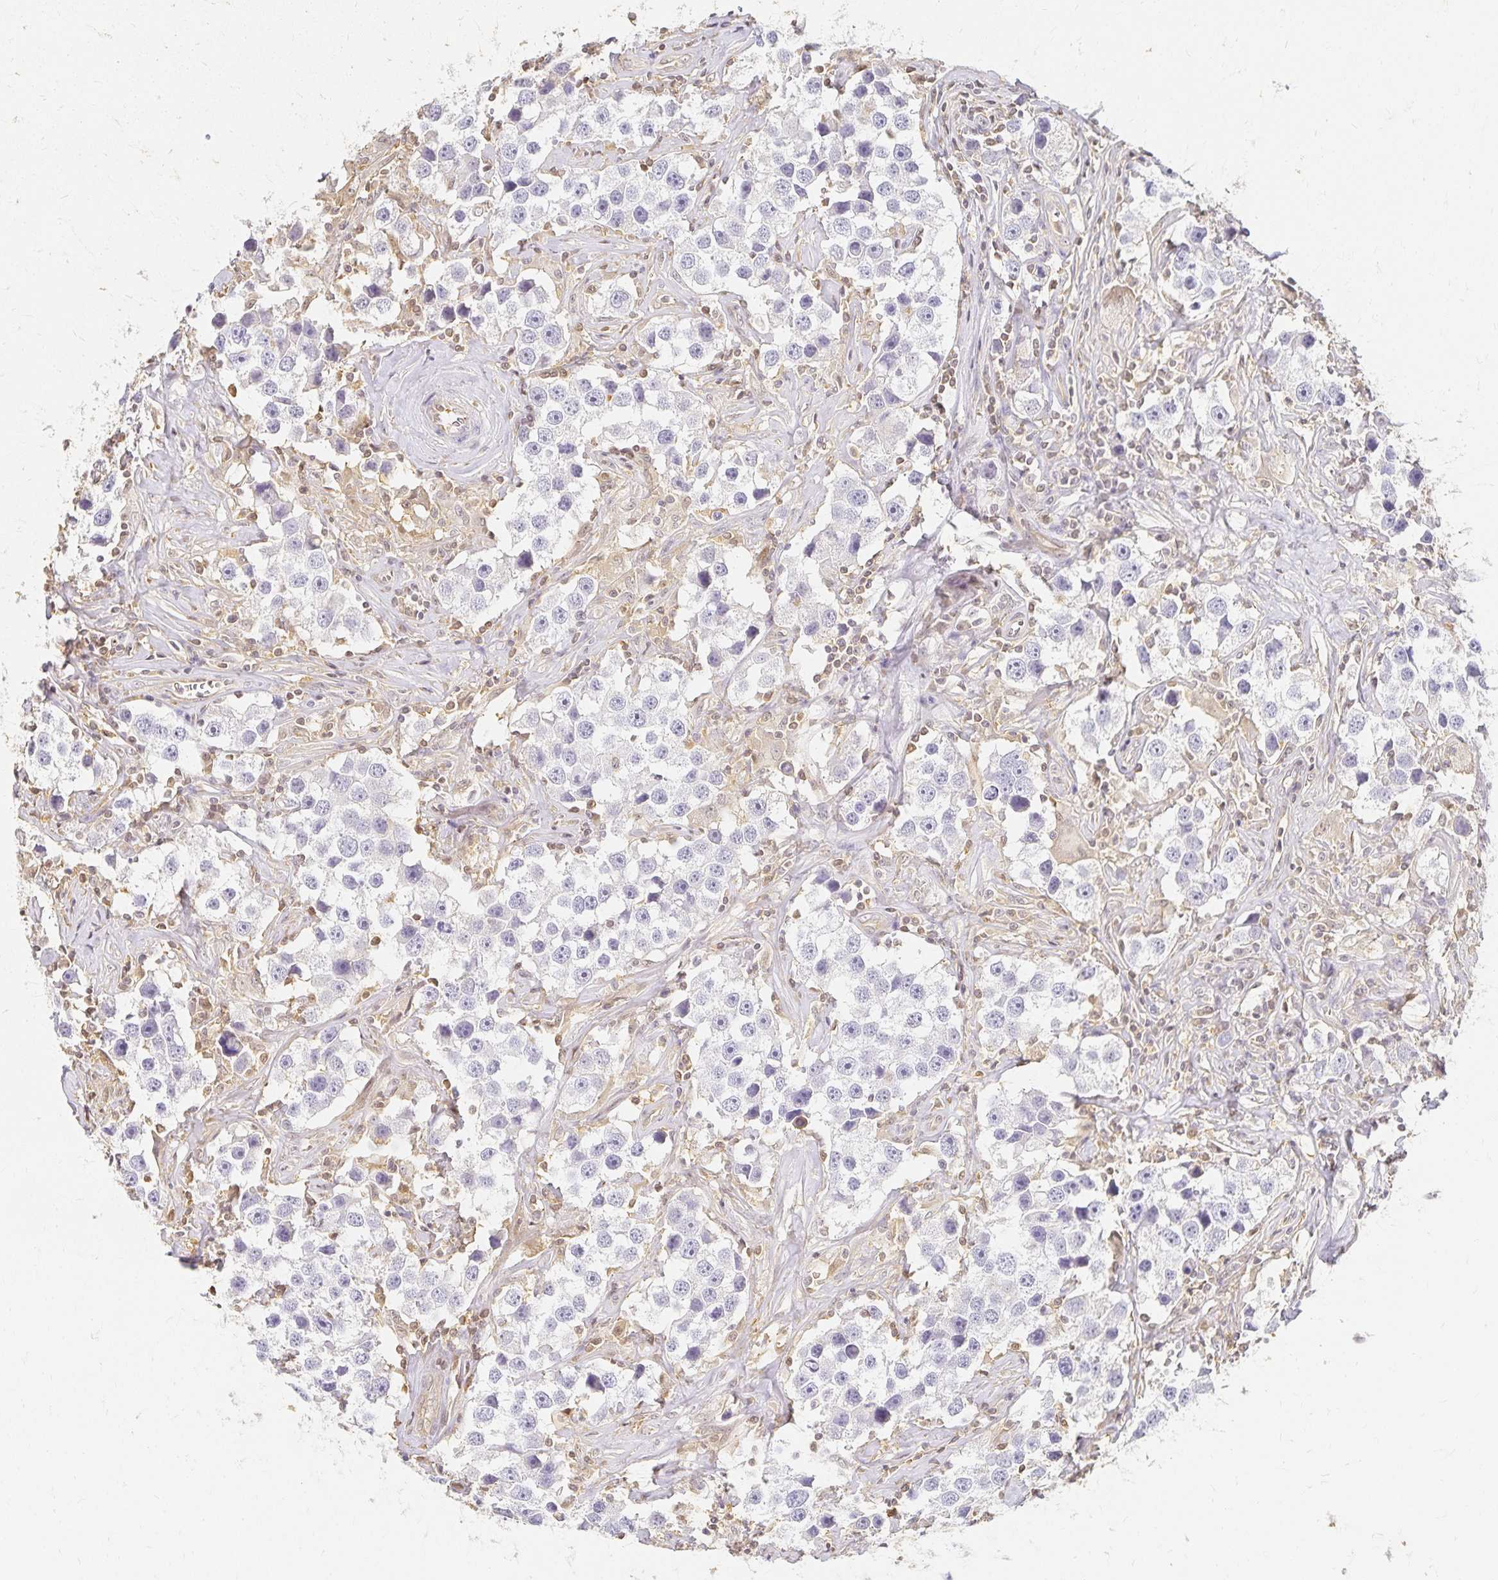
{"staining": {"intensity": "negative", "quantity": "none", "location": "none"}, "tissue": "testis cancer", "cell_type": "Tumor cells", "image_type": "cancer", "snomed": [{"axis": "morphology", "description": "Seminoma, NOS"}, {"axis": "topography", "description": "Testis"}], "caption": "A micrograph of testis cancer stained for a protein displays no brown staining in tumor cells.", "gene": "AZGP1", "patient": {"sex": "male", "age": 49}}